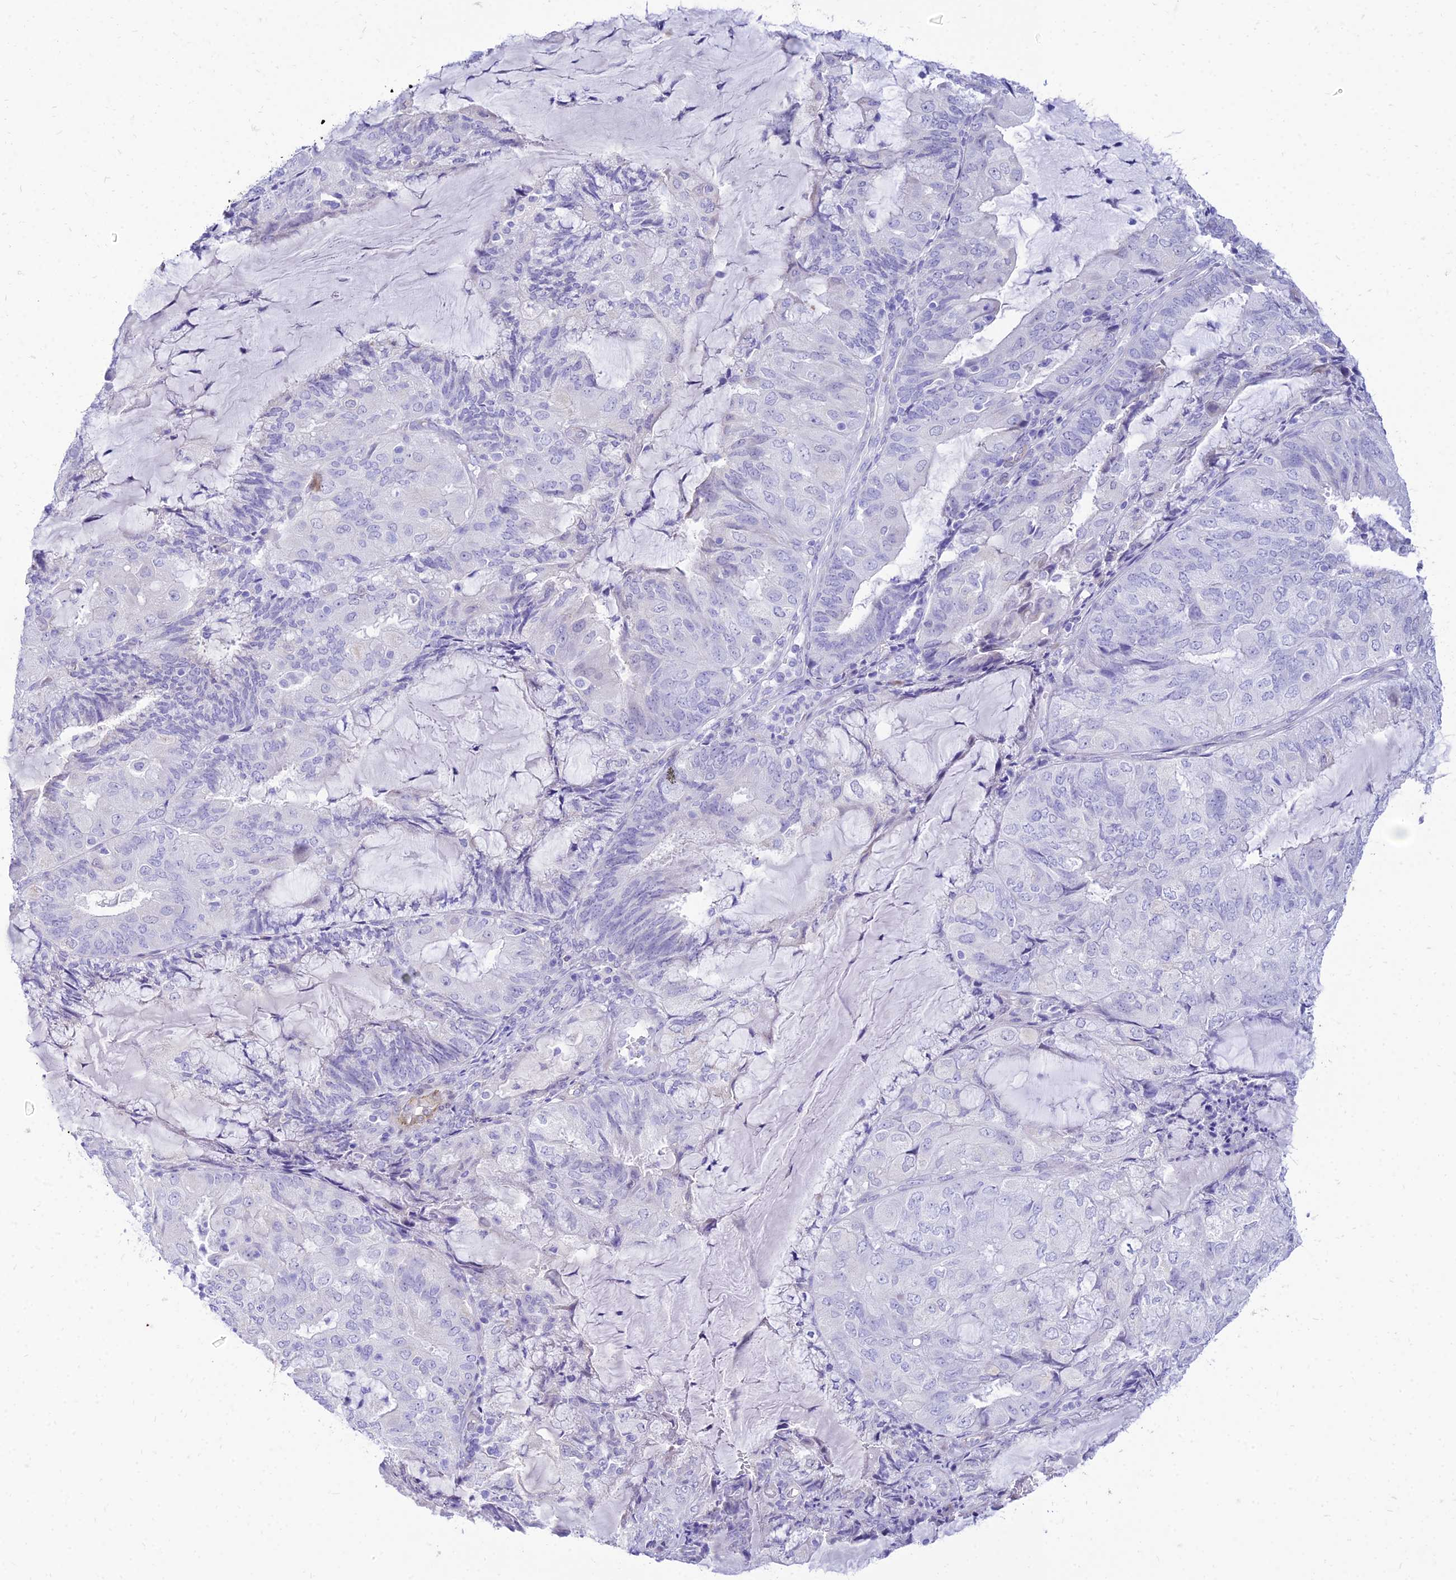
{"staining": {"intensity": "negative", "quantity": "none", "location": "none"}, "tissue": "endometrial cancer", "cell_type": "Tumor cells", "image_type": "cancer", "snomed": [{"axis": "morphology", "description": "Adenocarcinoma, NOS"}, {"axis": "topography", "description": "Endometrium"}], "caption": "Immunohistochemistry image of neoplastic tissue: human endometrial adenocarcinoma stained with DAB shows no significant protein expression in tumor cells.", "gene": "TAC3", "patient": {"sex": "female", "age": 81}}